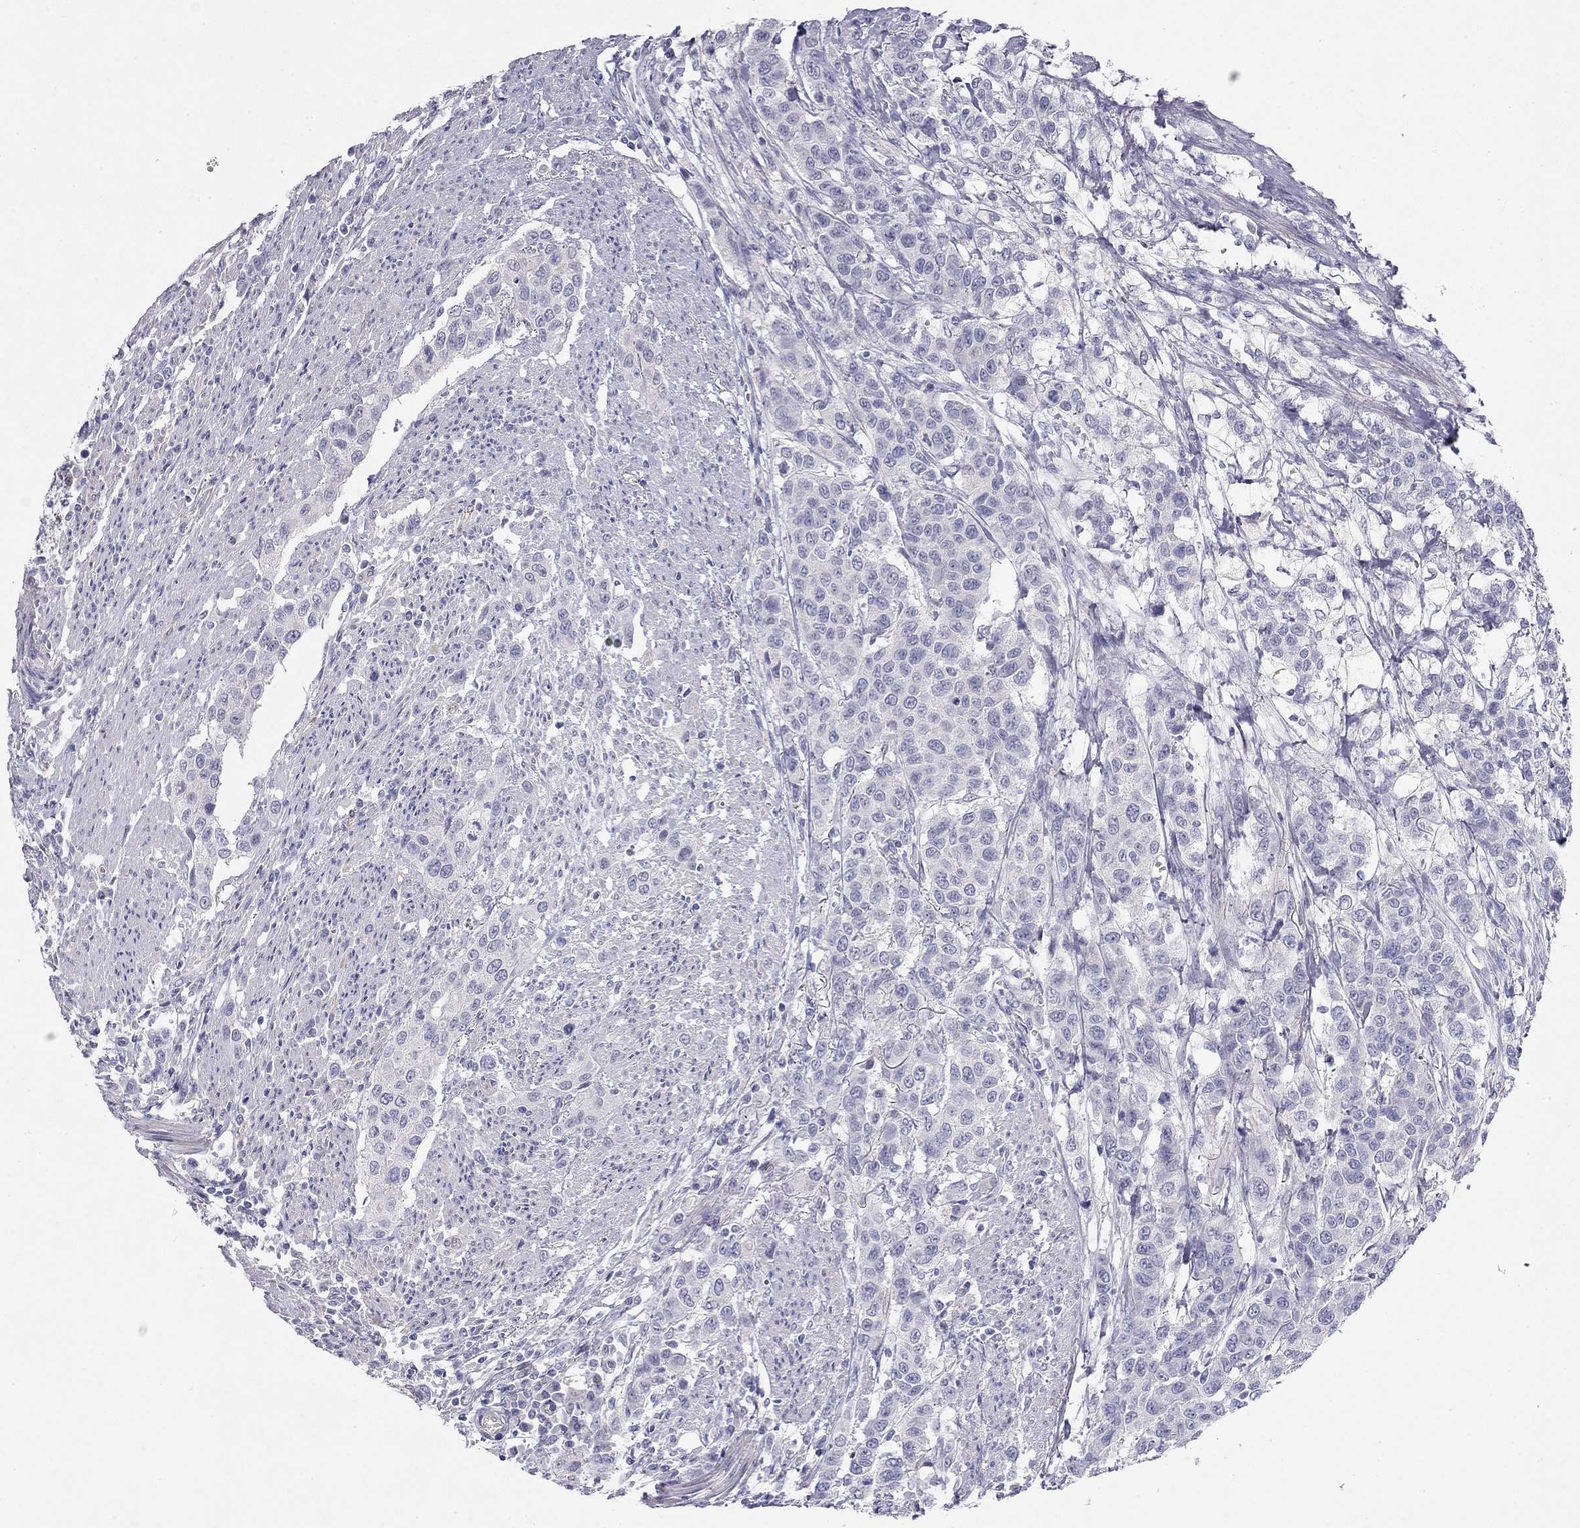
{"staining": {"intensity": "negative", "quantity": "none", "location": "none"}, "tissue": "urothelial cancer", "cell_type": "Tumor cells", "image_type": "cancer", "snomed": [{"axis": "morphology", "description": "Urothelial carcinoma, High grade"}, {"axis": "topography", "description": "Urinary bladder"}], "caption": "Histopathology image shows no significant protein staining in tumor cells of urothelial cancer. The staining was performed using DAB (3,3'-diaminobenzidine) to visualize the protein expression in brown, while the nuclei were stained in blue with hematoxylin (Magnification: 20x).", "gene": "RTL1", "patient": {"sex": "female", "age": 58}}